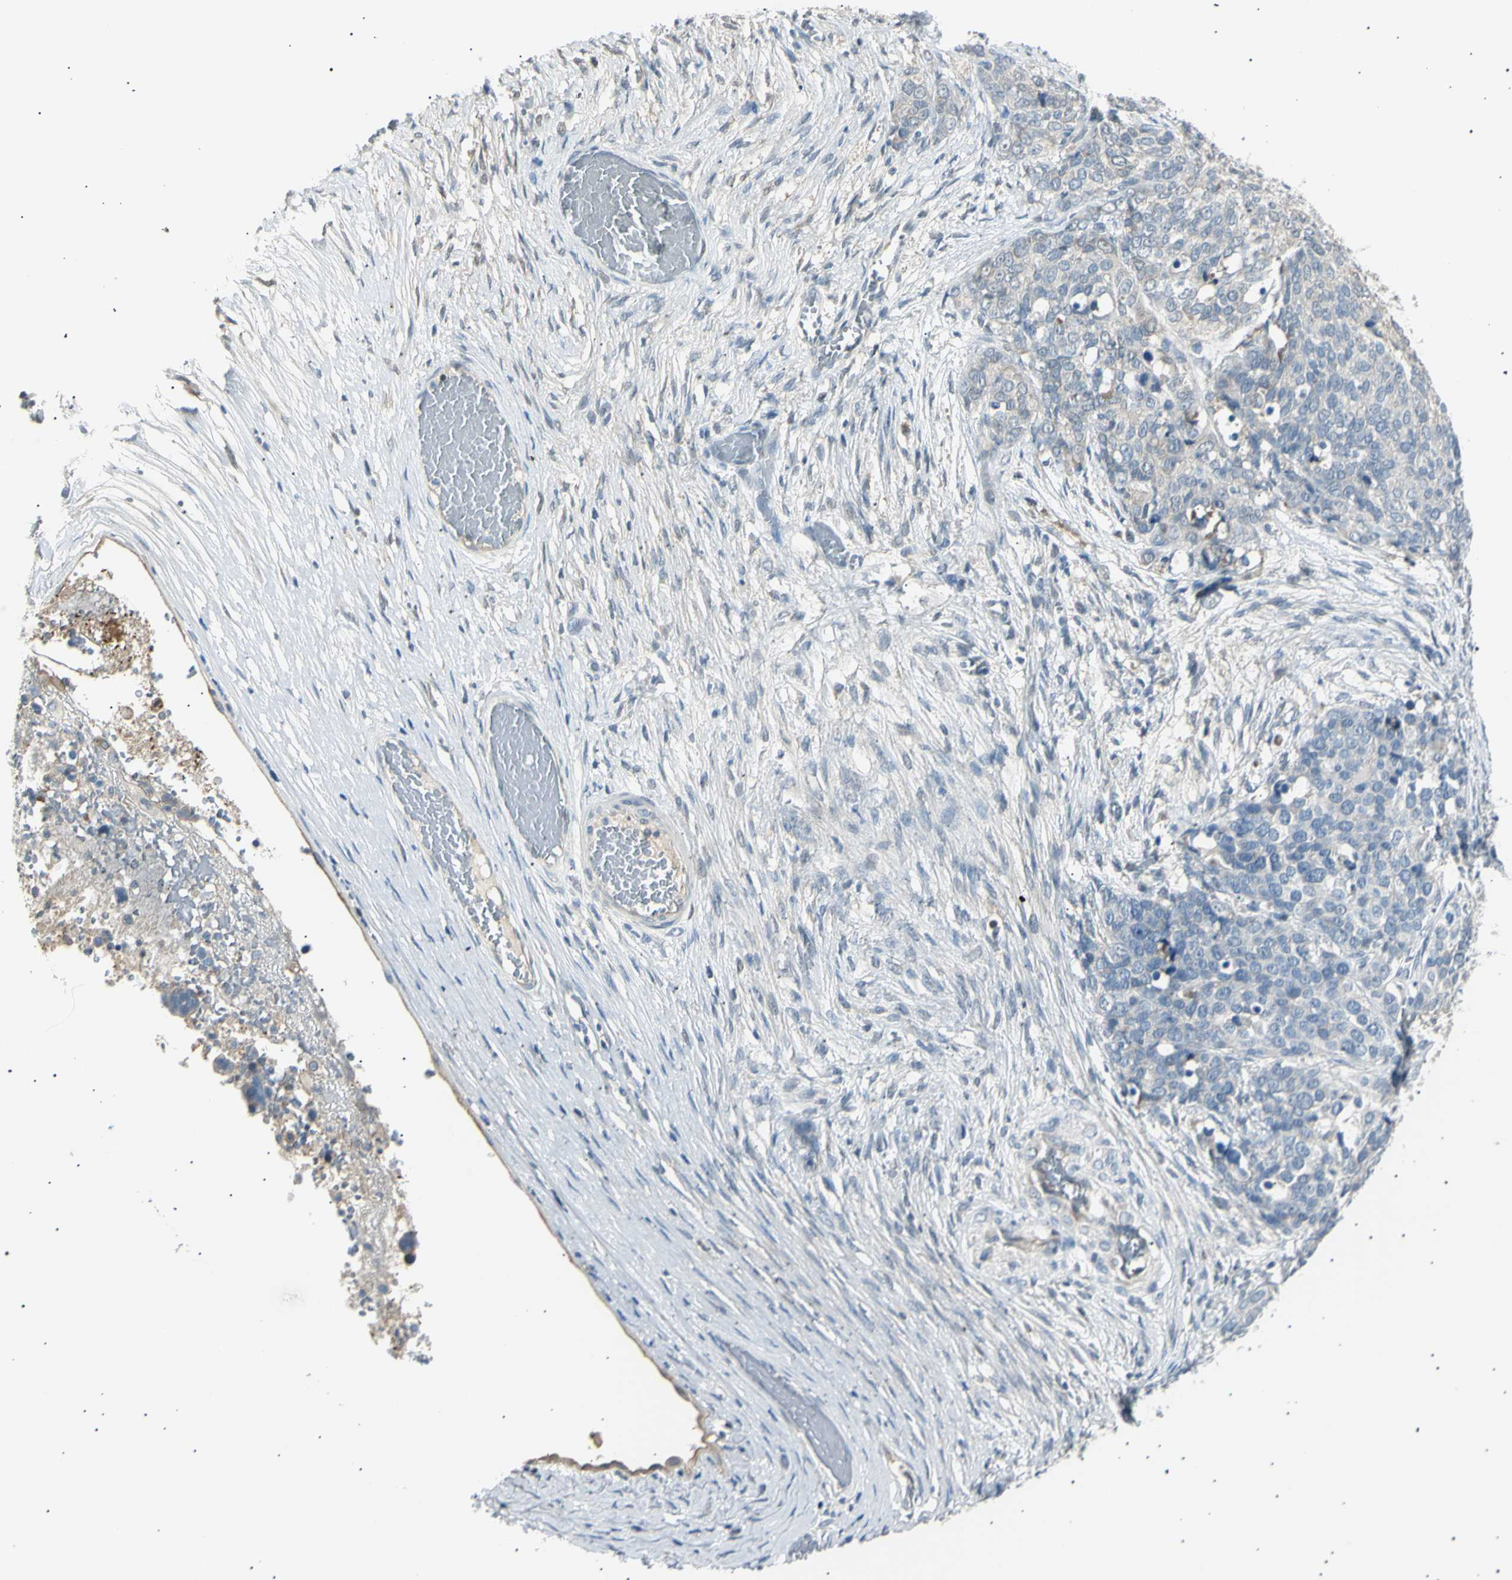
{"staining": {"intensity": "weak", "quantity": "<25%", "location": "cytoplasmic/membranous"}, "tissue": "ovarian cancer", "cell_type": "Tumor cells", "image_type": "cancer", "snomed": [{"axis": "morphology", "description": "Cystadenocarcinoma, serous, NOS"}, {"axis": "topography", "description": "Ovary"}], "caption": "Immunohistochemistry image of ovarian cancer stained for a protein (brown), which exhibits no positivity in tumor cells.", "gene": "LHPP", "patient": {"sex": "female", "age": 44}}